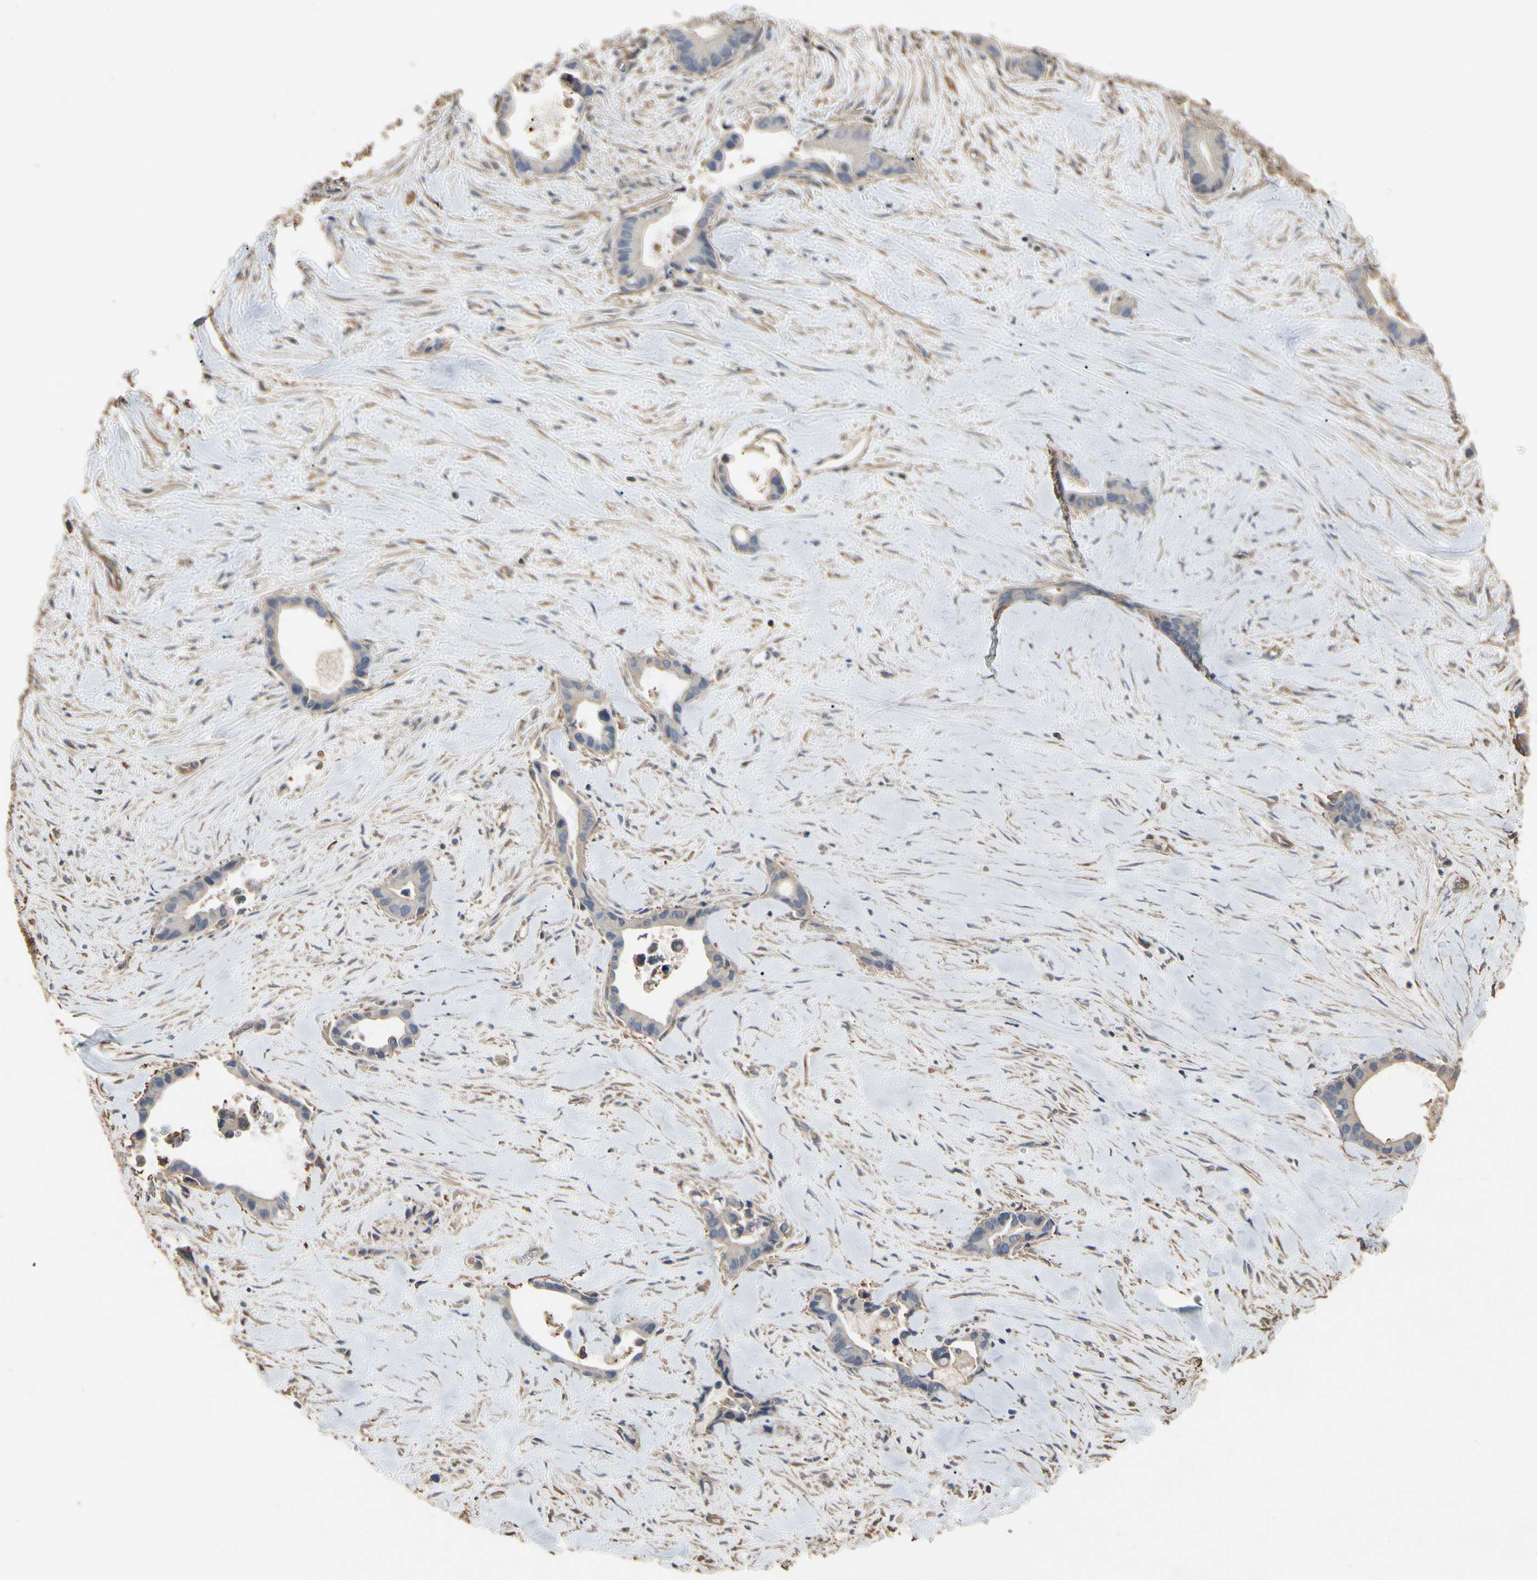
{"staining": {"intensity": "weak", "quantity": "<25%", "location": "cytoplasmic/membranous"}, "tissue": "liver cancer", "cell_type": "Tumor cells", "image_type": "cancer", "snomed": [{"axis": "morphology", "description": "Cholangiocarcinoma"}, {"axis": "topography", "description": "Liver"}], "caption": "Immunohistochemistry (IHC) micrograph of cholangiocarcinoma (liver) stained for a protein (brown), which demonstrates no expression in tumor cells.", "gene": "PDZK1", "patient": {"sex": "female", "age": 55}}